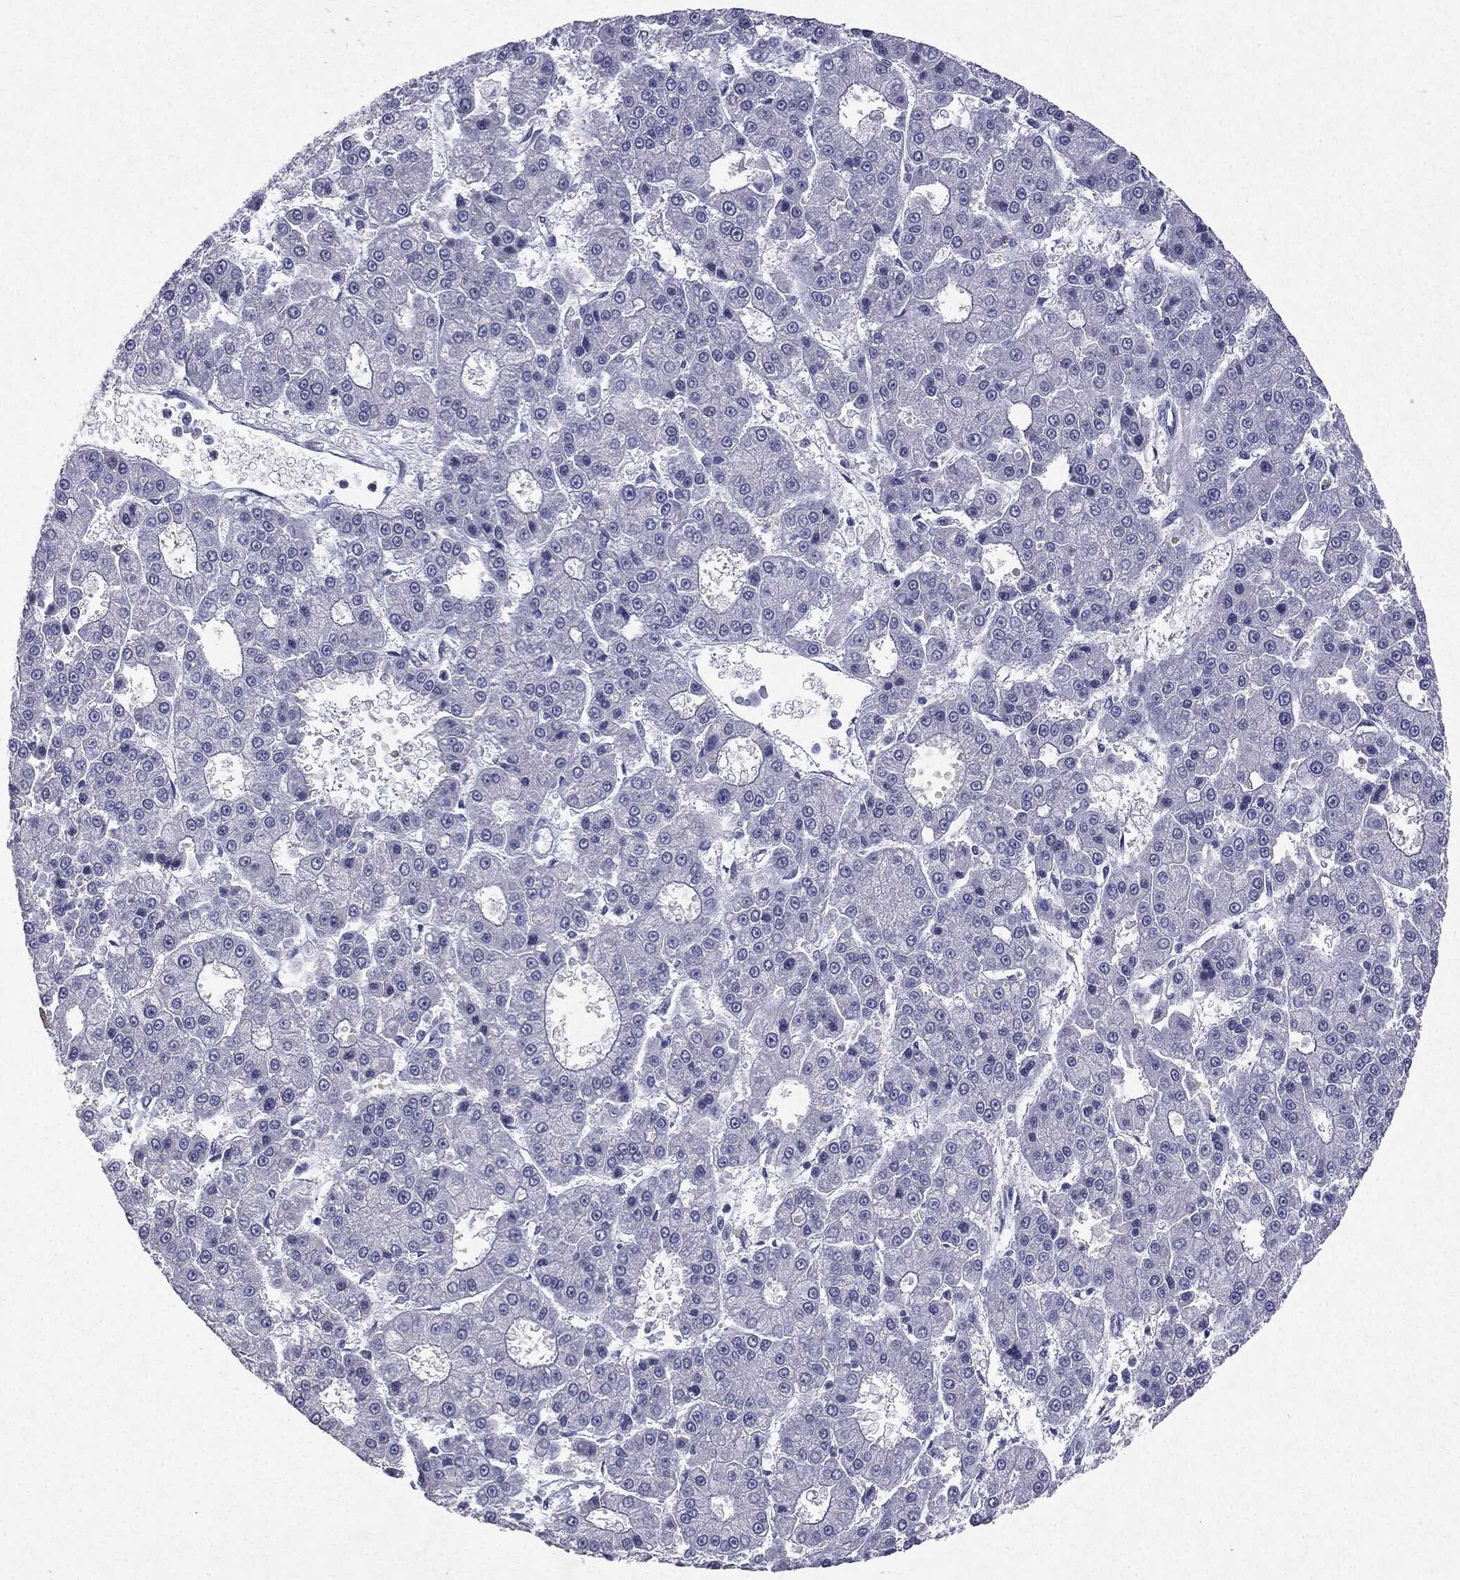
{"staining": {"intensity": "negative", "quantity": "none", "location": "none"}, "tissue": "liver cancer", "cell_type": "Tumor cells", "image_type": "cancer", "snomed": [{"axis": "morphology", "description": "Carcinoma, Hepatocellular, NOS"}, {"axis": "topography", "description": "Liver"}], "caption": "Tumor cells show no significant positivity in liver cancer.", "gene": "KIF2C", "patient": {"sex": "male", "age": 70}}